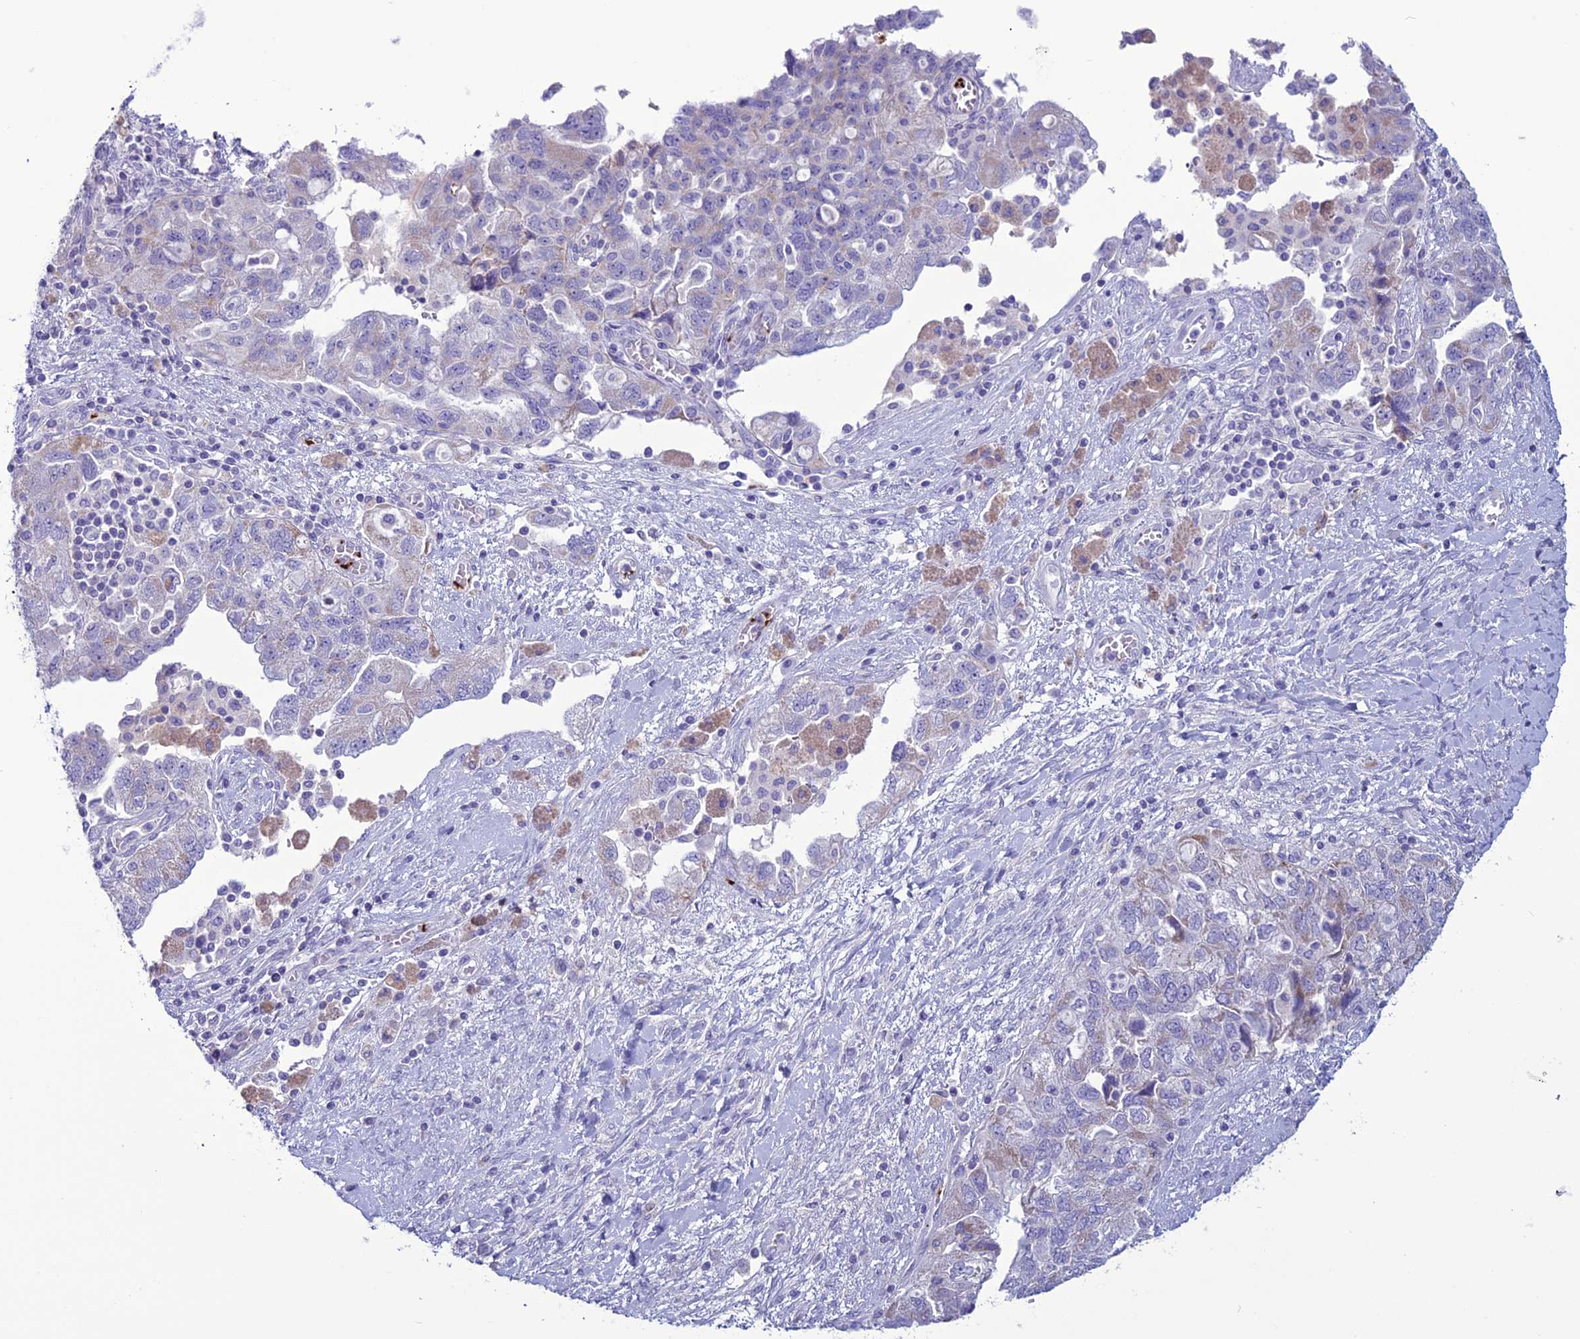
{"staining": {"intensity": "negative", "quantity": "none", "location": "none"}, "tissue": "ovarian cancer", "cell_type": "Tumor cells", "image_type": "cancer", "snomed": [{"axis": "morphology", "description": "Carcinoma, NOS"}, {"axis": "morphology", "description": "Cystadenocarcinoma, serous, NOS"}, {"axis": "topography", "description": "Ovary"}], "caption": "An IHC histopathology image of serous cystadenocarcinoma (ovarian) is shown. There is no staining in tumor cells of serous cystadenocarcinoma (ovarian).", "gene": "C21orf140", "patient": {"sex": "female", "age": 69}}